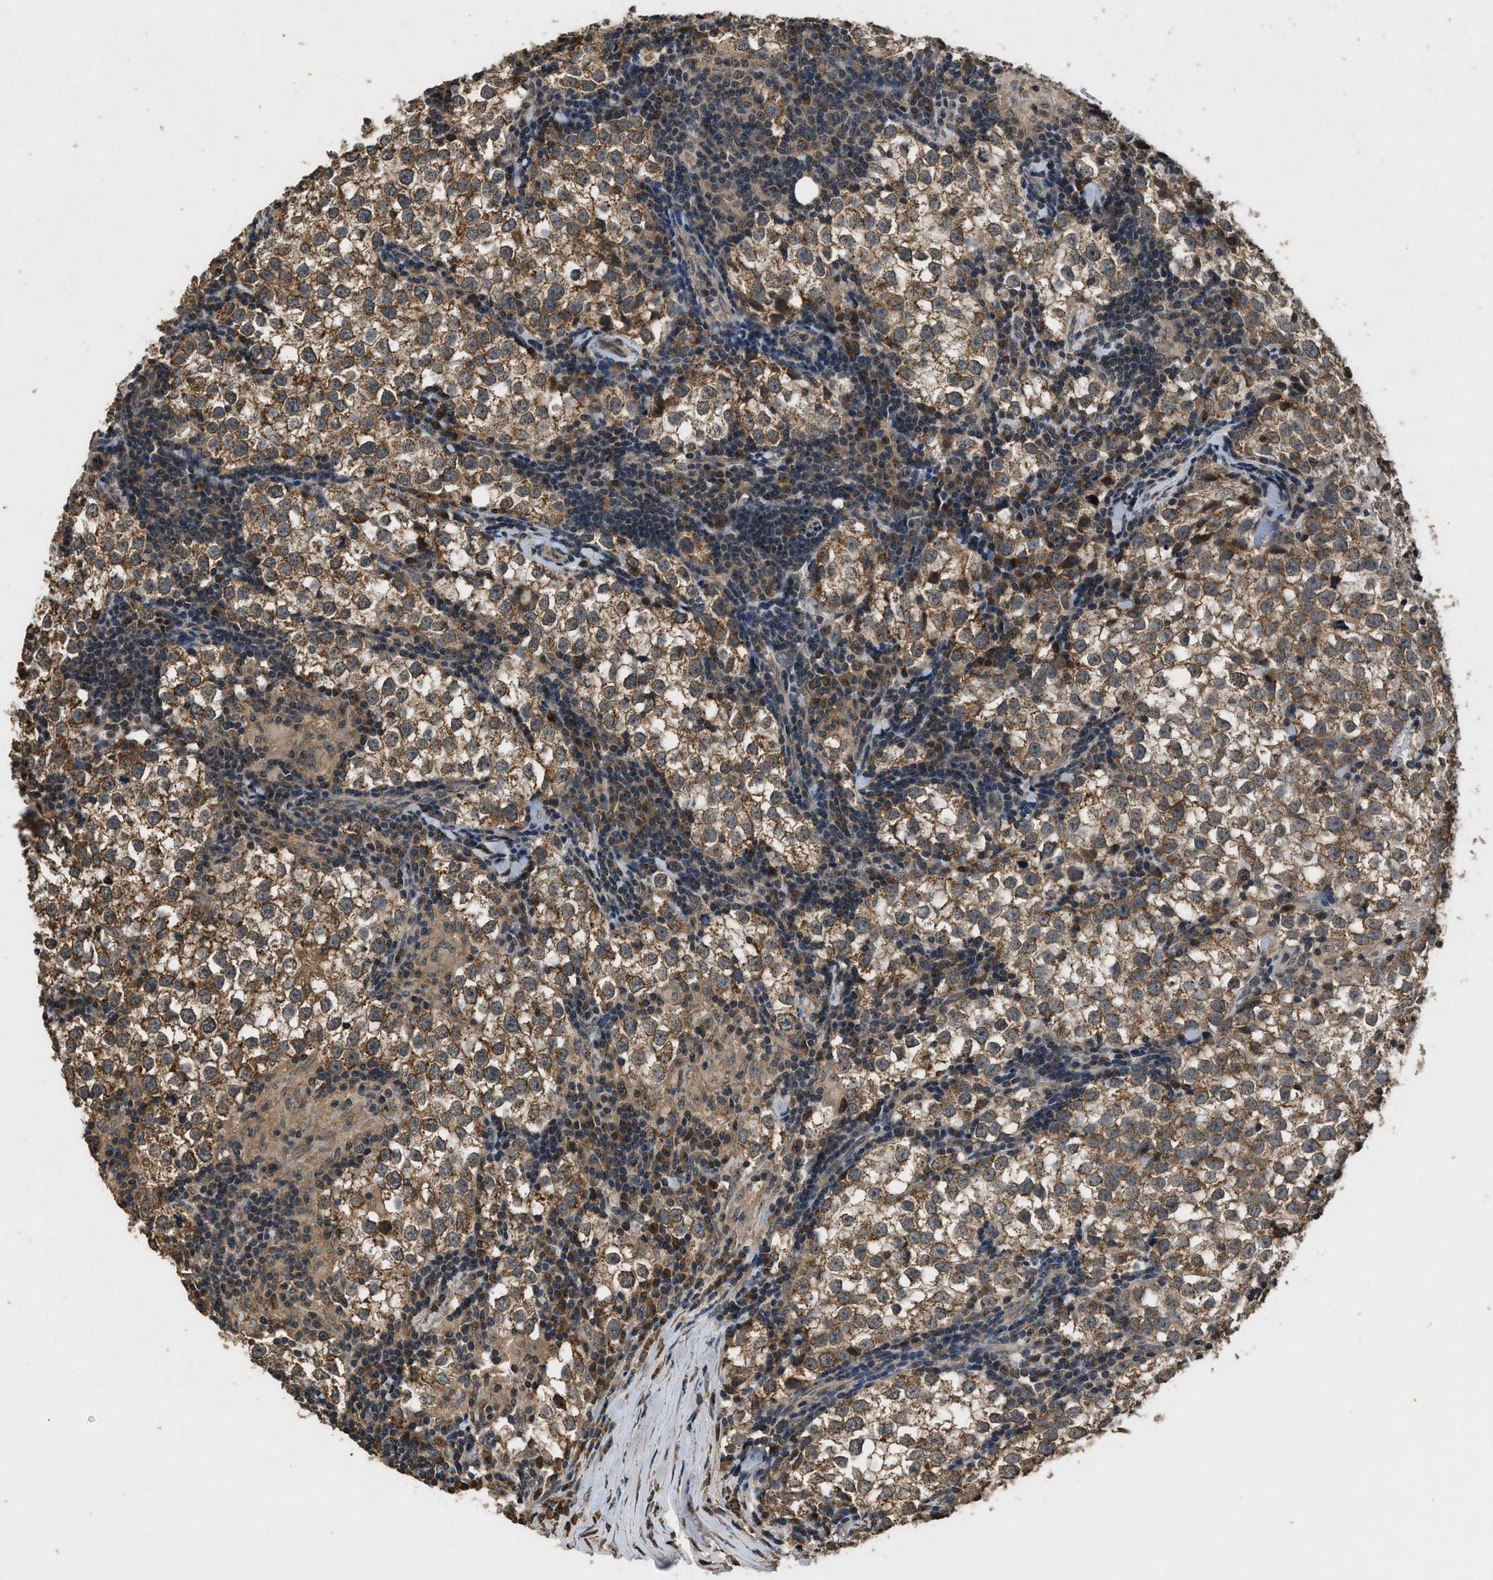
{"staining": {"intensity": "moderate", "quantity": ">75%", "location": "cytoplasmic/membranous"}, "tissue": "testis cancer", "cell_type": "Tumor cells", "image_type": "cancer", "snomed": [{"axis": "morphology", "description": "Seminoma, NOS"}, {"axis": "morphology", "description": "Carcinoma, Embryonal, NOS"}, {"axis": "topography", "description": "Testis"}], "caption": "Moderate cytoplasmic/membranous protein expression is seen in about >75% of tumor cells in testis cancer.", "gene": "DENND6B", "patient": {"sex": "male", "age": 36}}